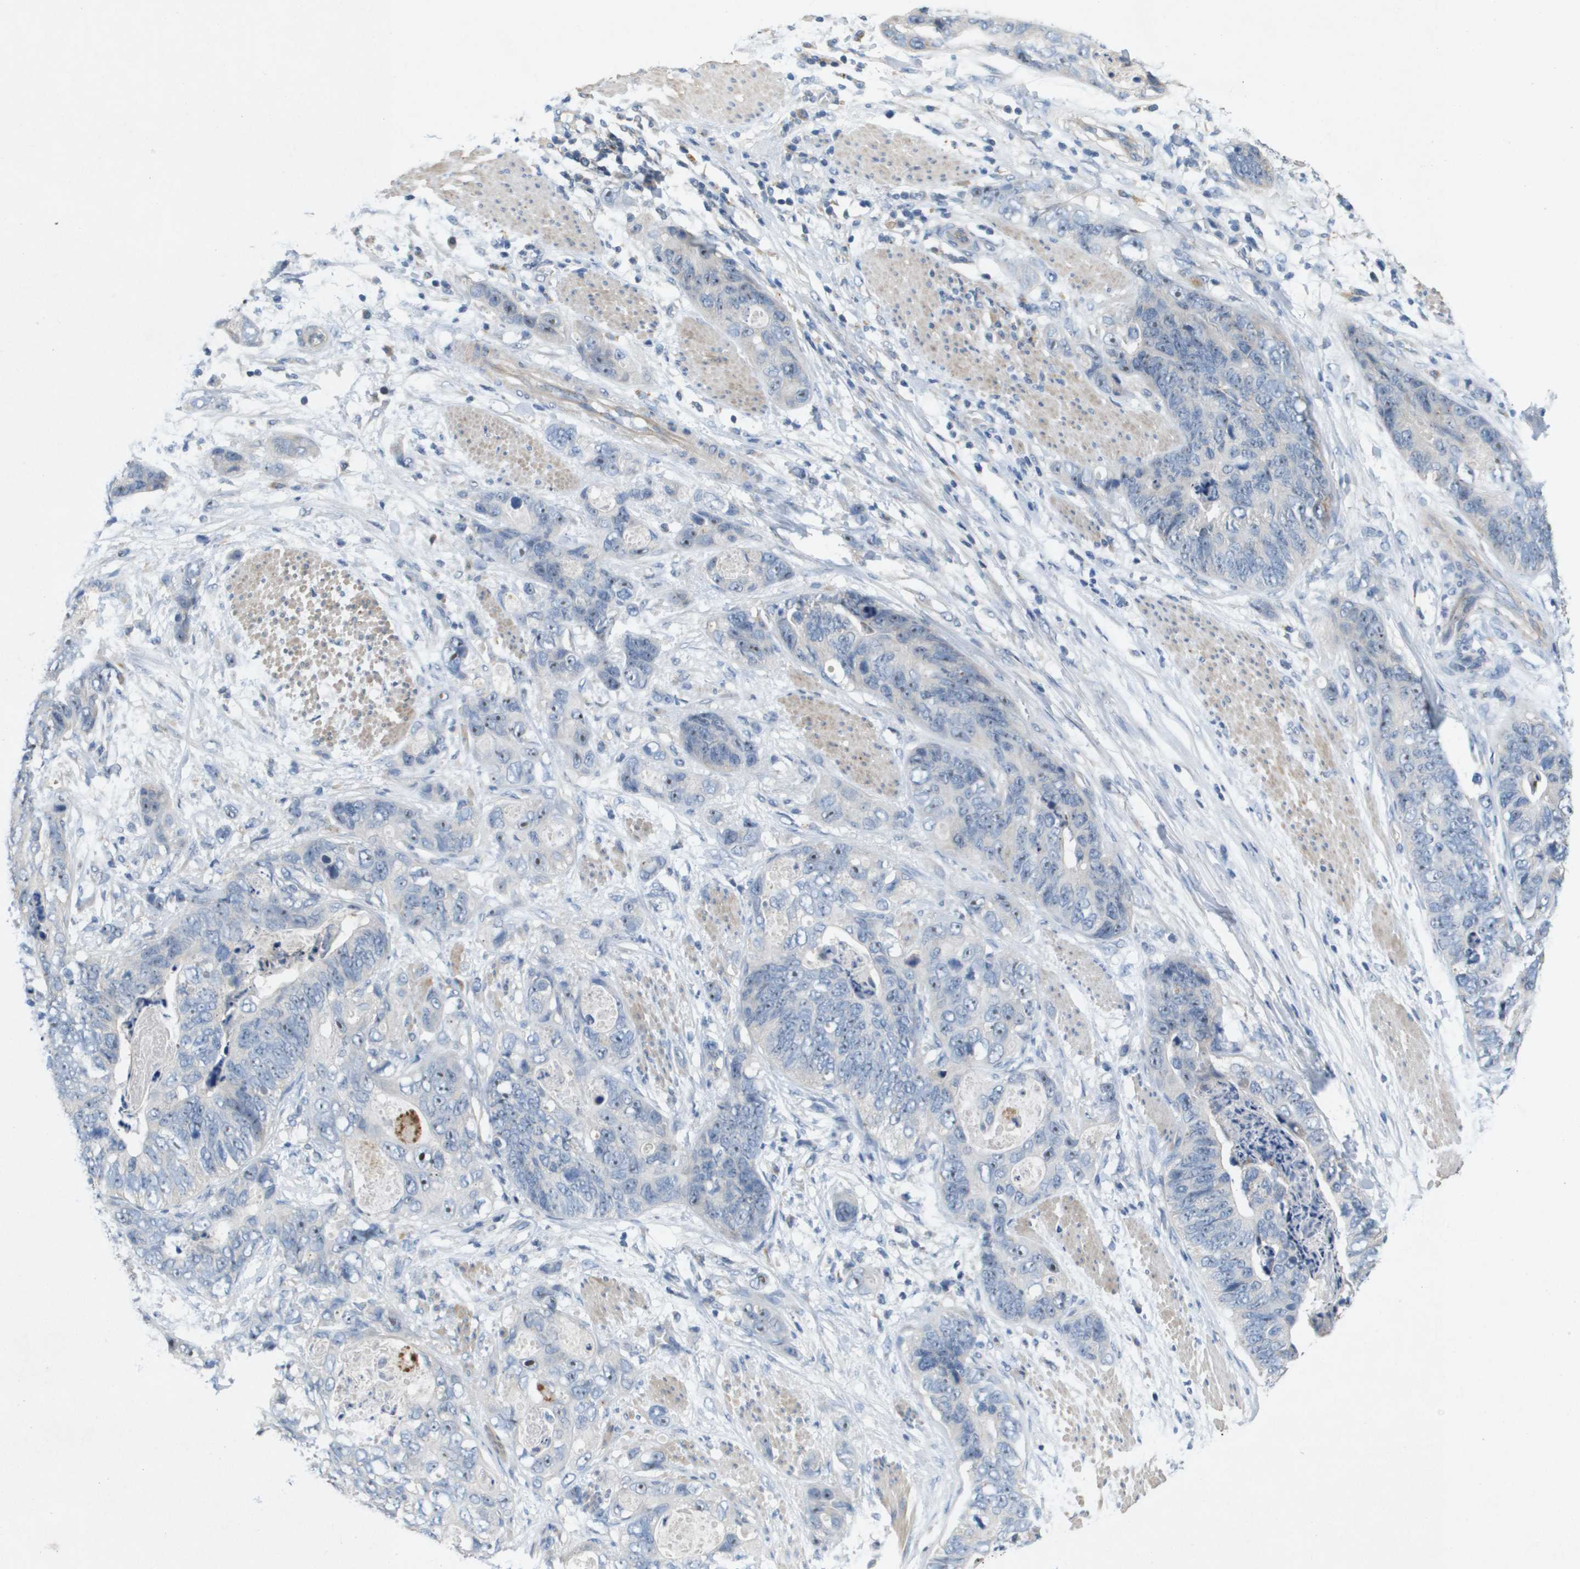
{"staining": {"intensity": "negative", "quantity": "none", "location": "none"}, "tissue": "stomach cancer", "cell_type": "Tumor cells", "image_type": "cancer", "snomed": [{"axis": "morphology", "description": "Adenocarcinoma, NOS"}, {"axis": "topography", "description": "Stomach"}], "caption": "This histopathology image is of adenocarcinoma (stomach) stained with IHC to label a protein in brown with the nuclei are counter-stained blue. There is no positivity in tumor cells.", "gene": "B3GNT5", "patient": {"sex": "female", "age": 89}}